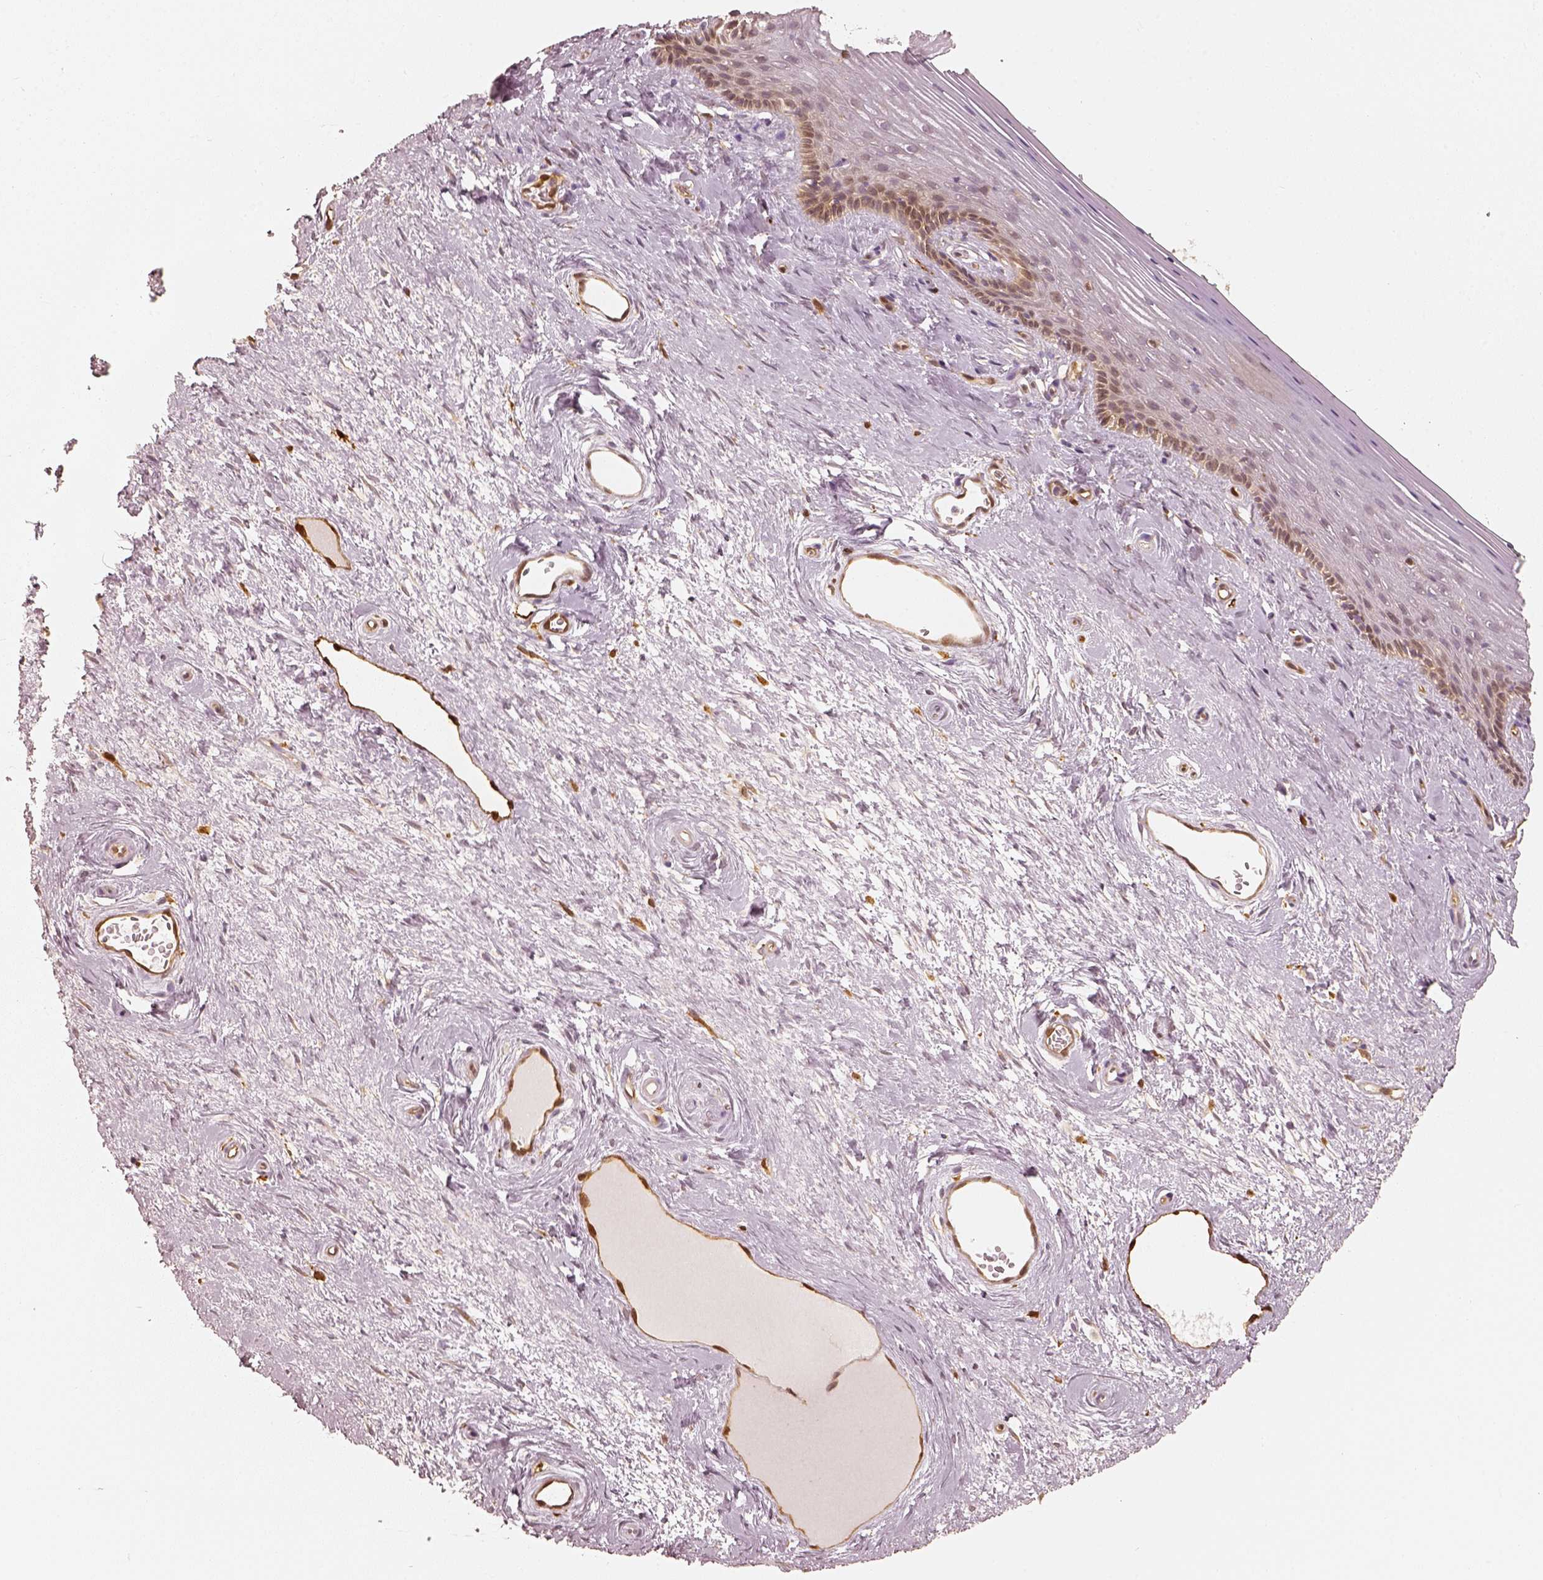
{"staining": {"intensity": "moderate", "quantity": "25%-75%", "location": "cytoplasmic/membranous"}, "tissue": "vagina", "cell_type": "Squamous epithelial cells", "image_type": "normal", "snomed": [{"axis": "morphology", "description": "Normal tissue, NOS"}, {"axis": "topography", "description": "Vagina"}], "caption": "Squamous epithelial cells exhibit medium levels of moderate cytoplasmic/membranous positivity in approximately 25%-75% of cells in benign human vagina. (brown staining indicates protein expression, while blue staining denotes nuclei).", "gene": "FSCN1", "patient": {"sex": "female", "age": 45}}